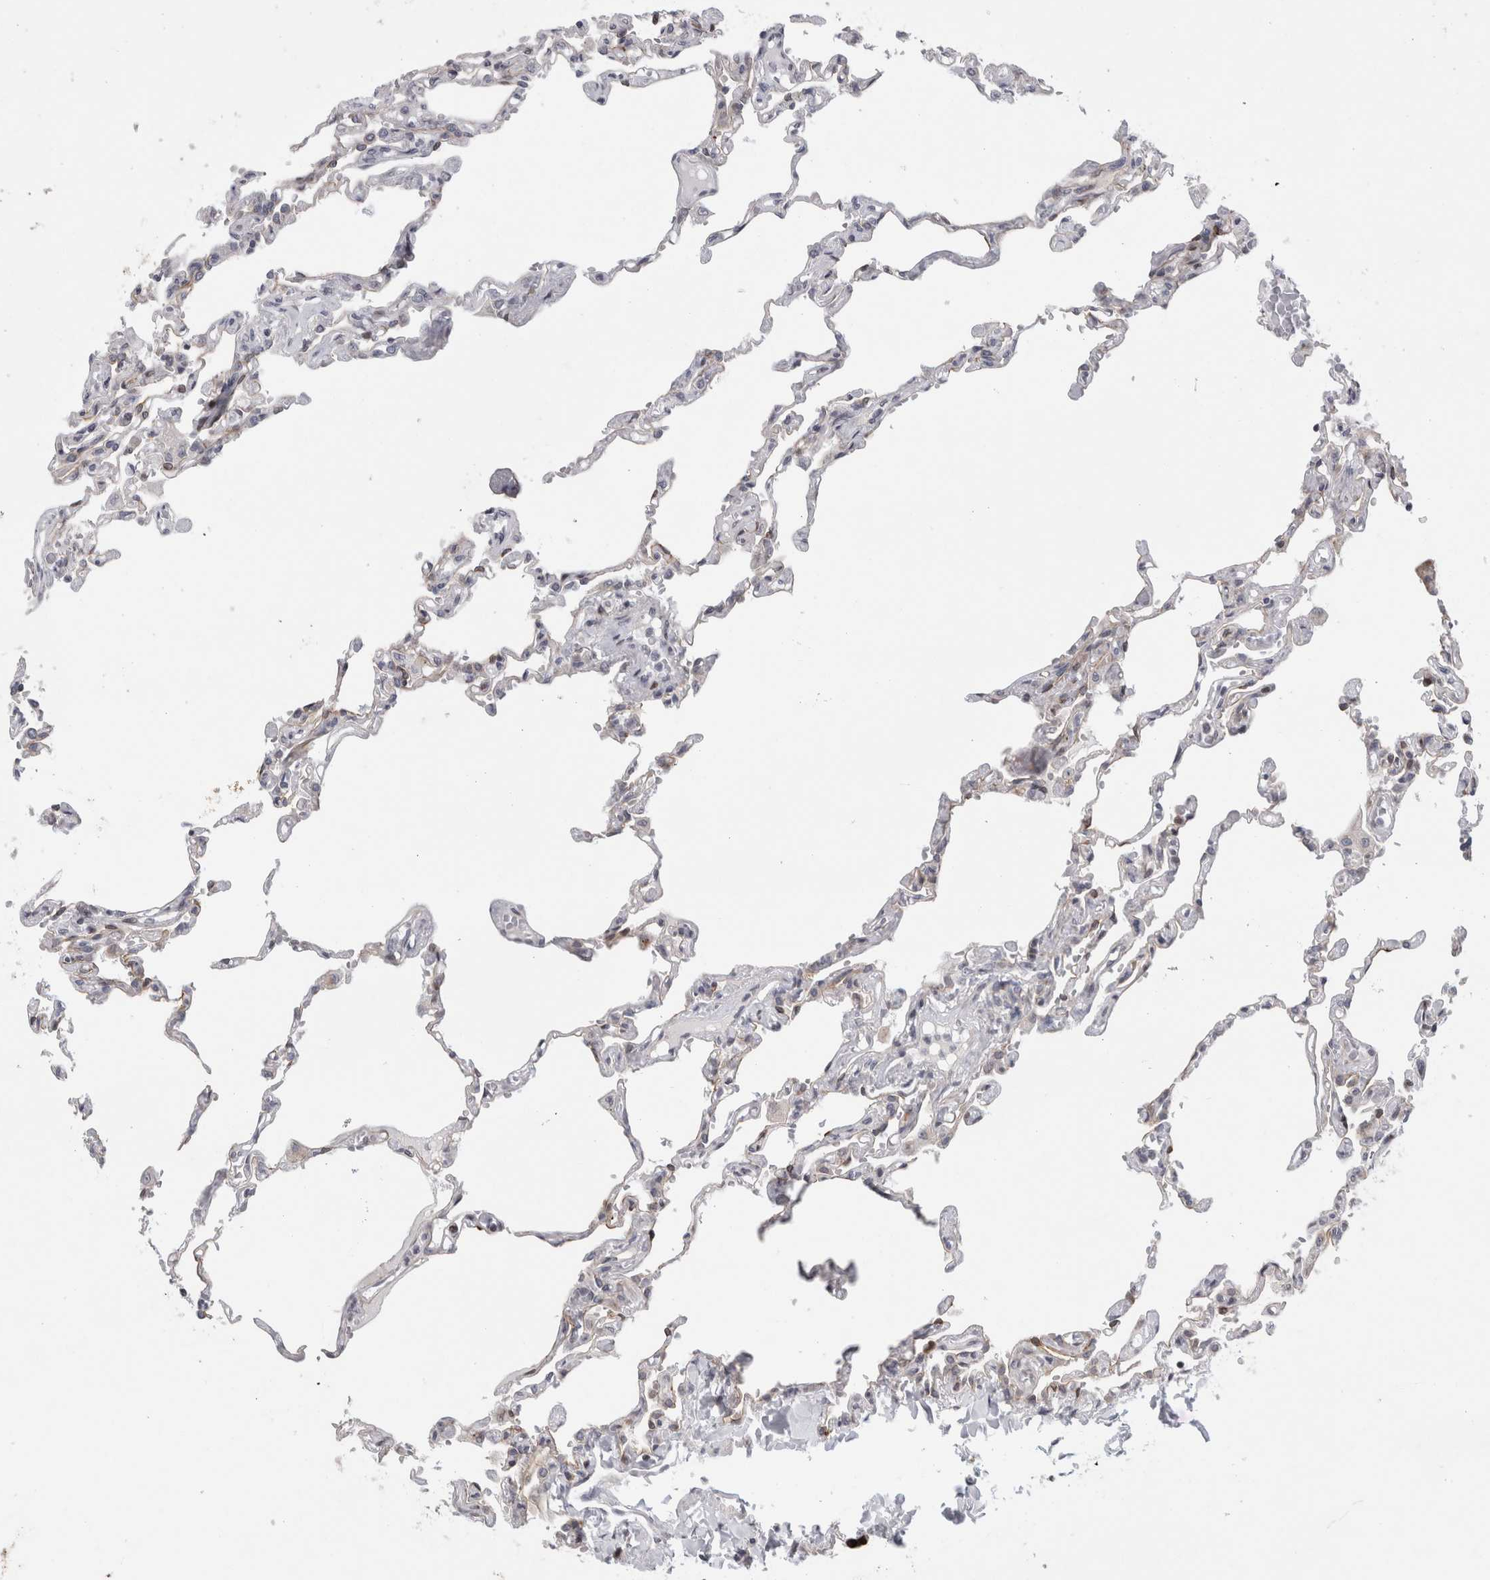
{"staining": {"intensity": "weak", "quantity": "<25%", "location": "cytoplasmic/membranous"}, "tissue": "lung", "cell_type": "Alveolar cells", "image_type": "normal", "snomed": [{"axis": "morphology", "description": "Normal tissue, NOS"}, {"axis": "topography", "description": "Lung"}], "caption": "Immunohistochemistry image of benign lung stained for a protein (brown), which shows no positivity in alveolar cells.", "gene": "UTP25", "patient": {"sex": "male", "age": 21}}